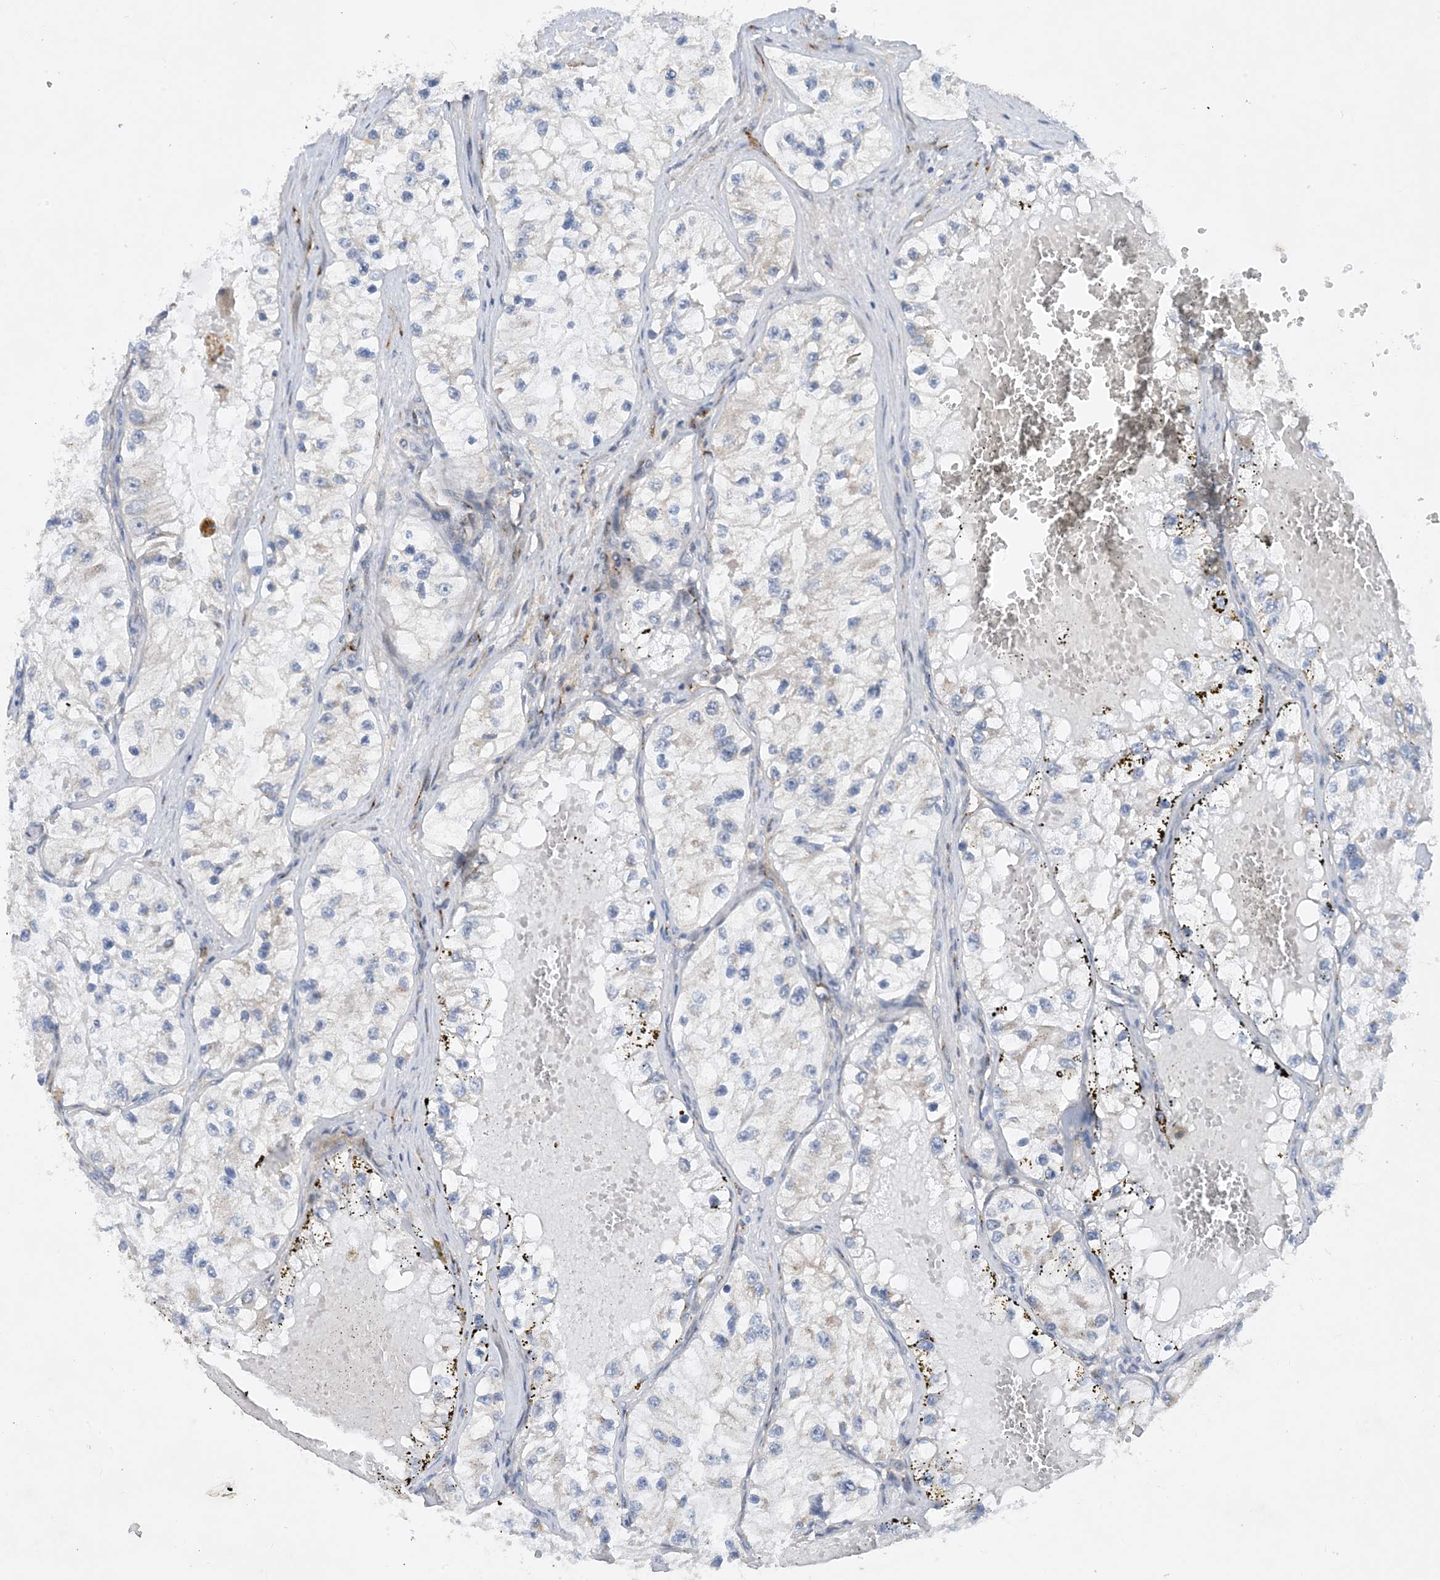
{"staining": {"intensity": "weak", "quantity": "25%-75%", "location": "cytoplasmic/membranous"}, "tissue": "renal cancer", "cell_type": "Tumor cells", "image_type": "cancer", "snomed": [{"axis": "morphology", "description": "Adenocarcinoma, NOS"}, {"axis": "topography", "description": "Kidney"}], "caption": "An image showing weak cytoplasmic/membranous positivity in about 25%-75% of tumor cells in renal adenocarcinoma, as visualized by brown immunohistochemical staining.", "gene": "TINAG", "patient": {"sex": "female", "age": 57}}